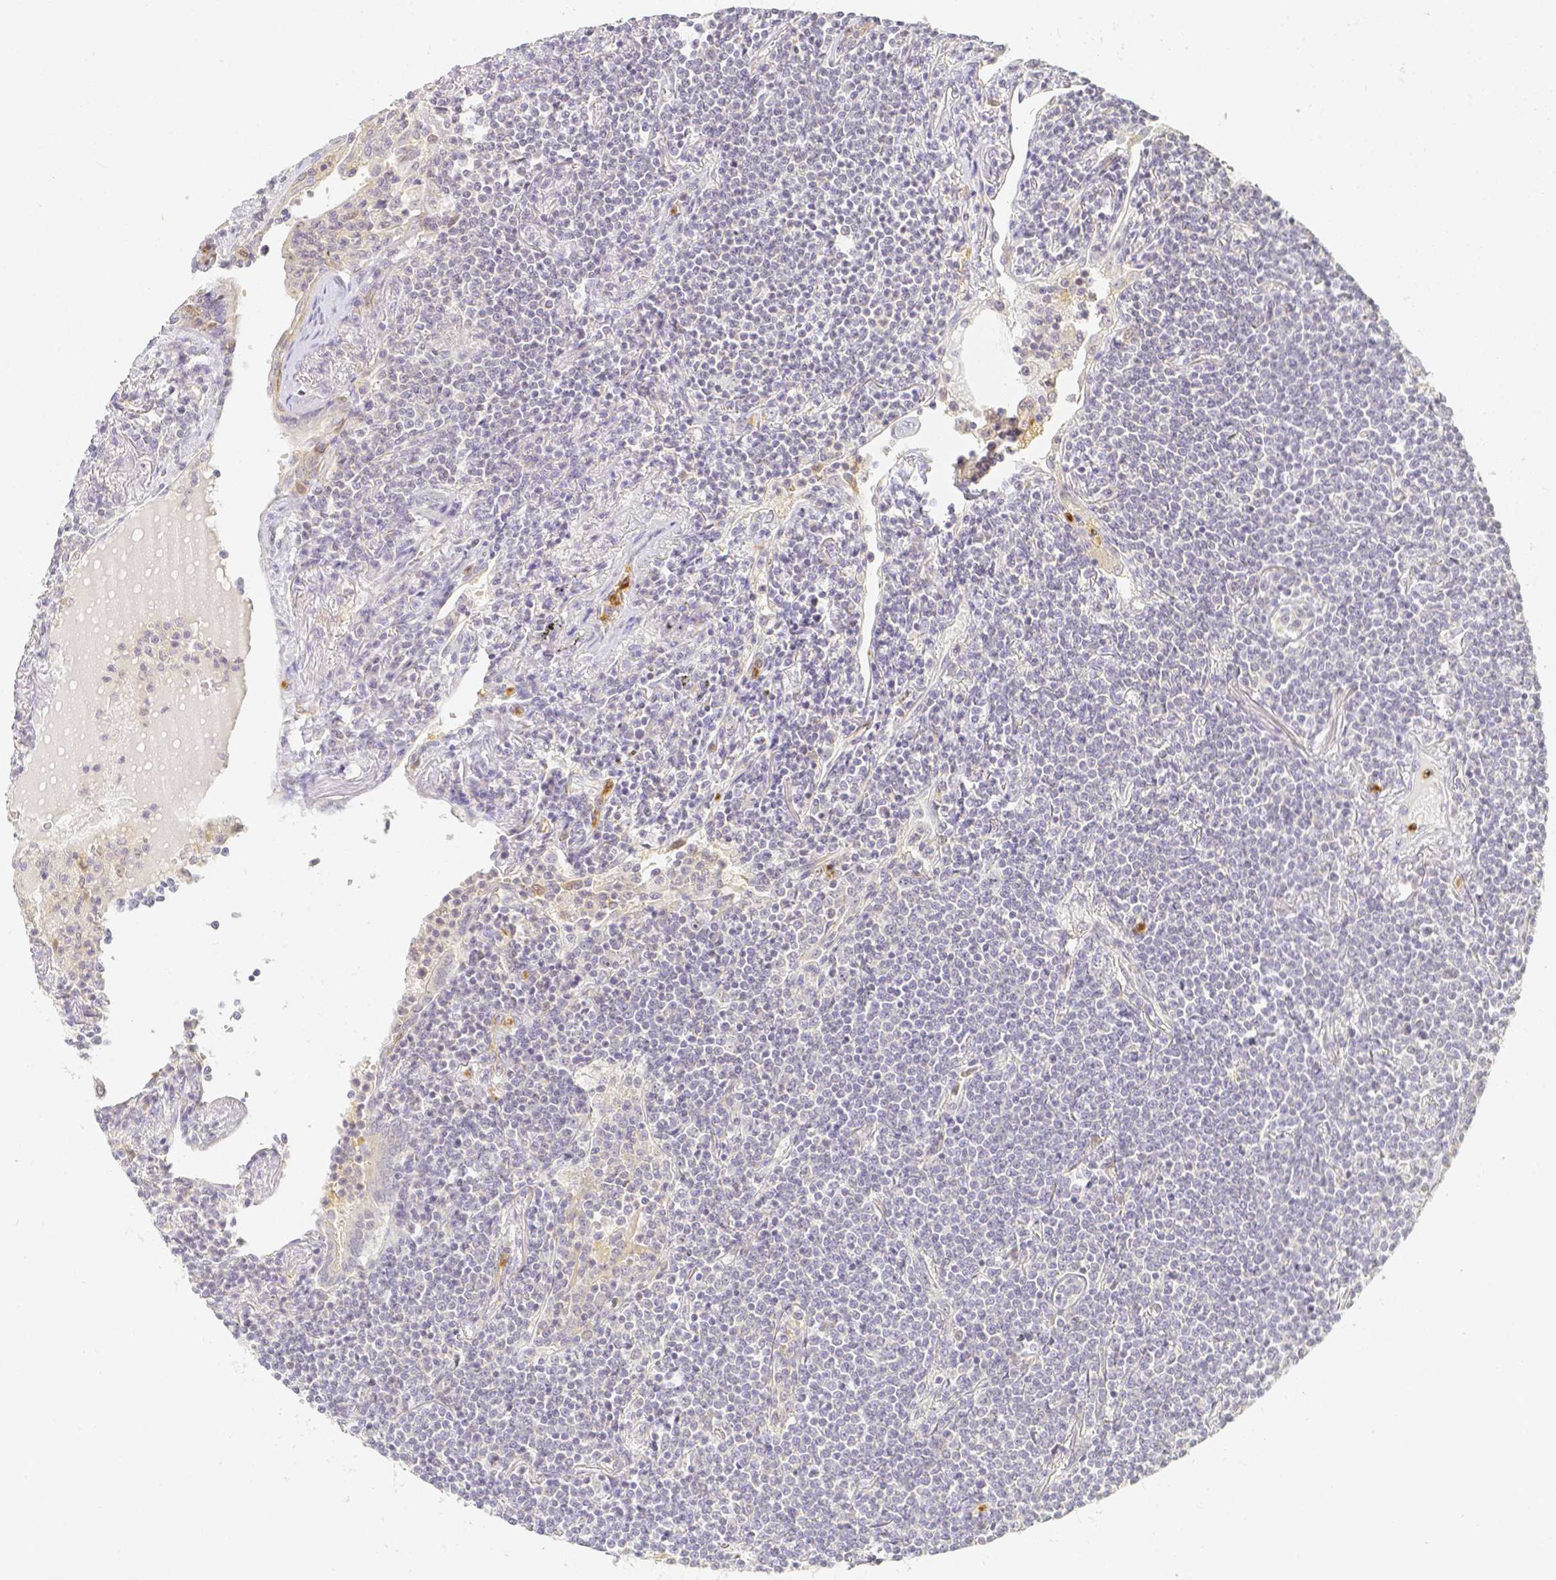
{"staining": {"intensity": "negative", "quantity": "none", "location": "none"}, "tissue": "lymphoma", "cell_type": "Tumor cells", "image_type": "cancer", "snomed": [{"axis": "morphology", "description": "Malignant lymphoma, non-Hodgkin's type, Low grade"}, {"axis": "topography", "description": "Lung"}], "caption": "An immunohistochemistry histopathology image of lymphoma is shown. There is no staining in tumor cells of lymphoma. (Brightfield microscopy of DAB immunohistochemistry (IHC) at high magnification).", "gene": "KCNH1", "patient": {"sex": "female", "age": 71}}